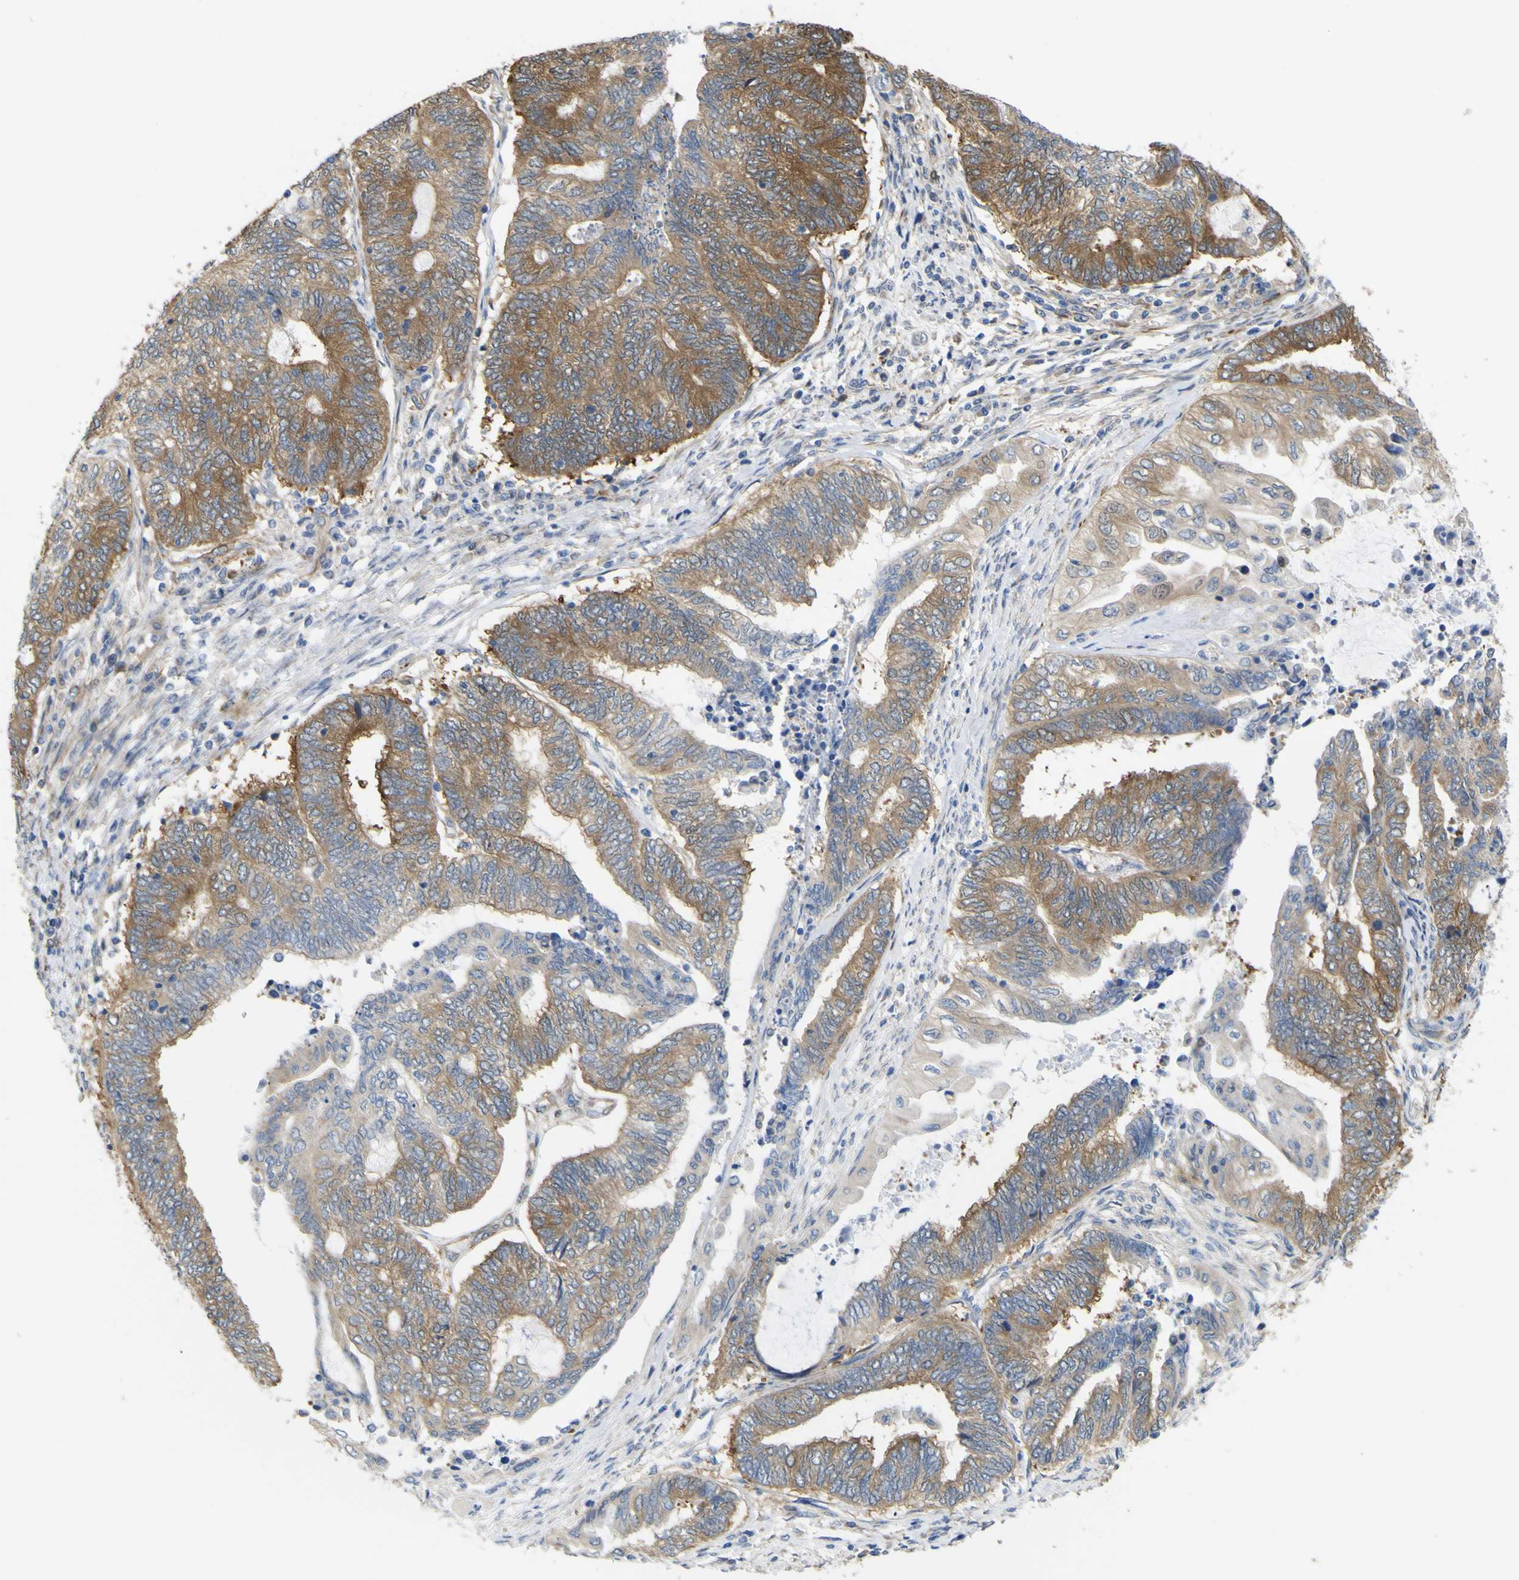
{"staining": {"intensity": "moderate", "quantity": ">75%", "location": "cytoplasmic/membranous"}, "tissue": "endometrial cancer", "cell_type": "Tumor cells", "image_type": "cancer", "snomed": [{"axis": "morphology", "description": "Adenocarcinoma, NOS"}, {"axis": "topography", "description": "Uterus"}, {"axis": "topography", "description": "Endometrium"}], "caption": "Immunohistochemical staining of endometrial adenocarcinoma reveals medium levels of moderate cytoplasmic/membranous positivity in approximately >75% of tumor cells. The protein is stained brown, and the nuclei are stained in blue (DAB (3,3'-diaminobenzidine) IHC with brightfield microscopy, high magnification).", "gene": "JPH1", "patient": {"sex": "female", "age": 70}}